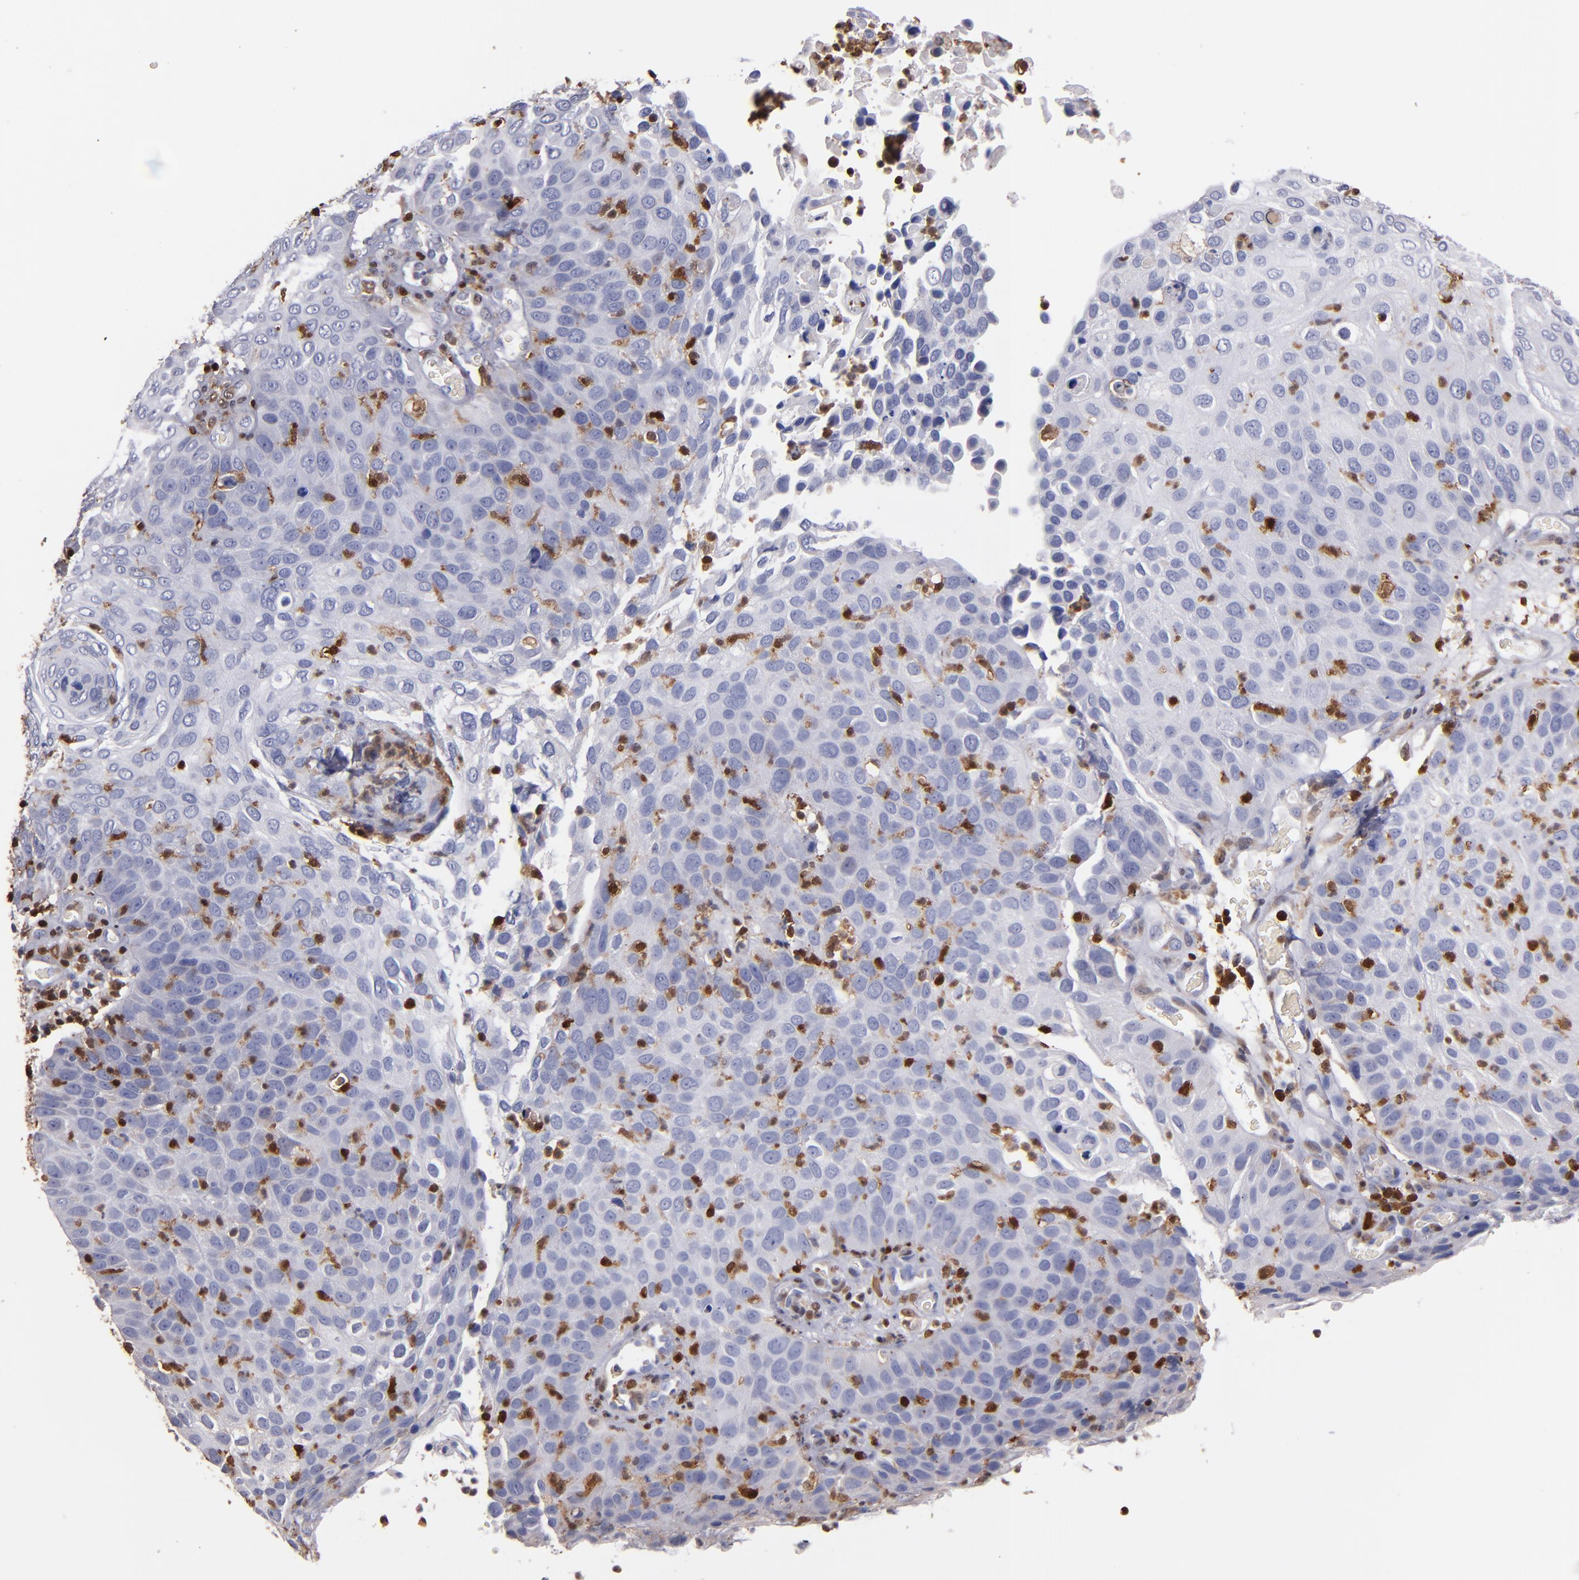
{"staining": {"intensity": "weak", "quantity": "<25%", "location": "cytoplasmic/membranous,nuclear"}, "tissue": "skin cancer", "cell_type": "Tumor cells", "image_type": "cancer", "snomed": [{"axis": "morphology", "description": "Squamous cell carcinoma, NOS"}, {"axis": "topography", "description": "Skin"}], "caption": "The photomicrograph displays no significant positivity in tumor cells of skin cancer (squamous cell carcinoma). (Stains: DAB immunohistochemistry (IHC) with hematoxylin counter stain, Microscopy: brightfield microscopy at high magnification).", "gene": "S100A4", "patient": {"sex": "male", "age": 87}}